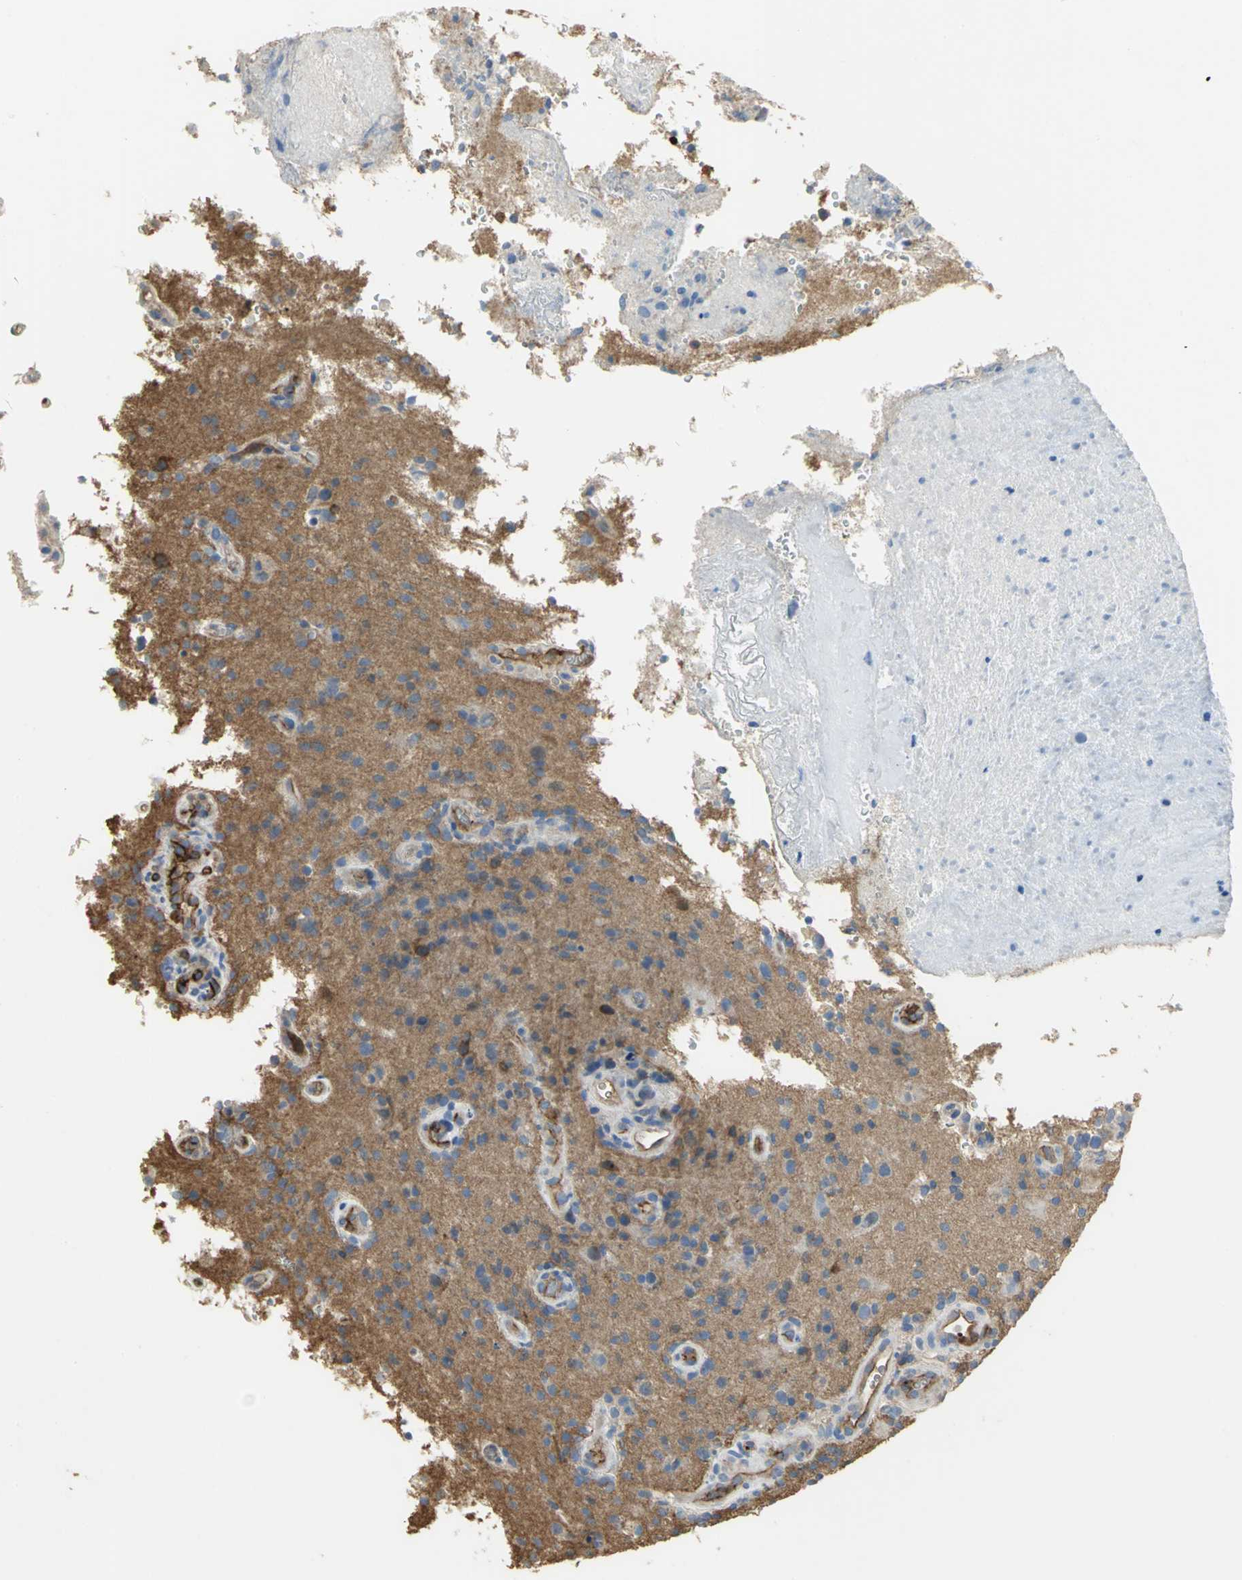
{"staining": {"intensity": "negative", "quantity": "none", "location": "none"}, "tissue": "glioma", "cell_type": "Tumor cells", "image_type": "cancer", "snomed": [{"axis": "morphology", "description": "Normal tissue, NOS"}, {"axis": "morphology", "description": "Glioma, malignant, High grade"}, {"axis": "topography", "description": "Cerebral cortex"}], "caption": "A micrograph of high-grade glioma (malignant) stained for a protein reveals no brown staining in tumor cells.", "gene": "DLGAP5", "patient": {"sex": "male", "age": 75}}